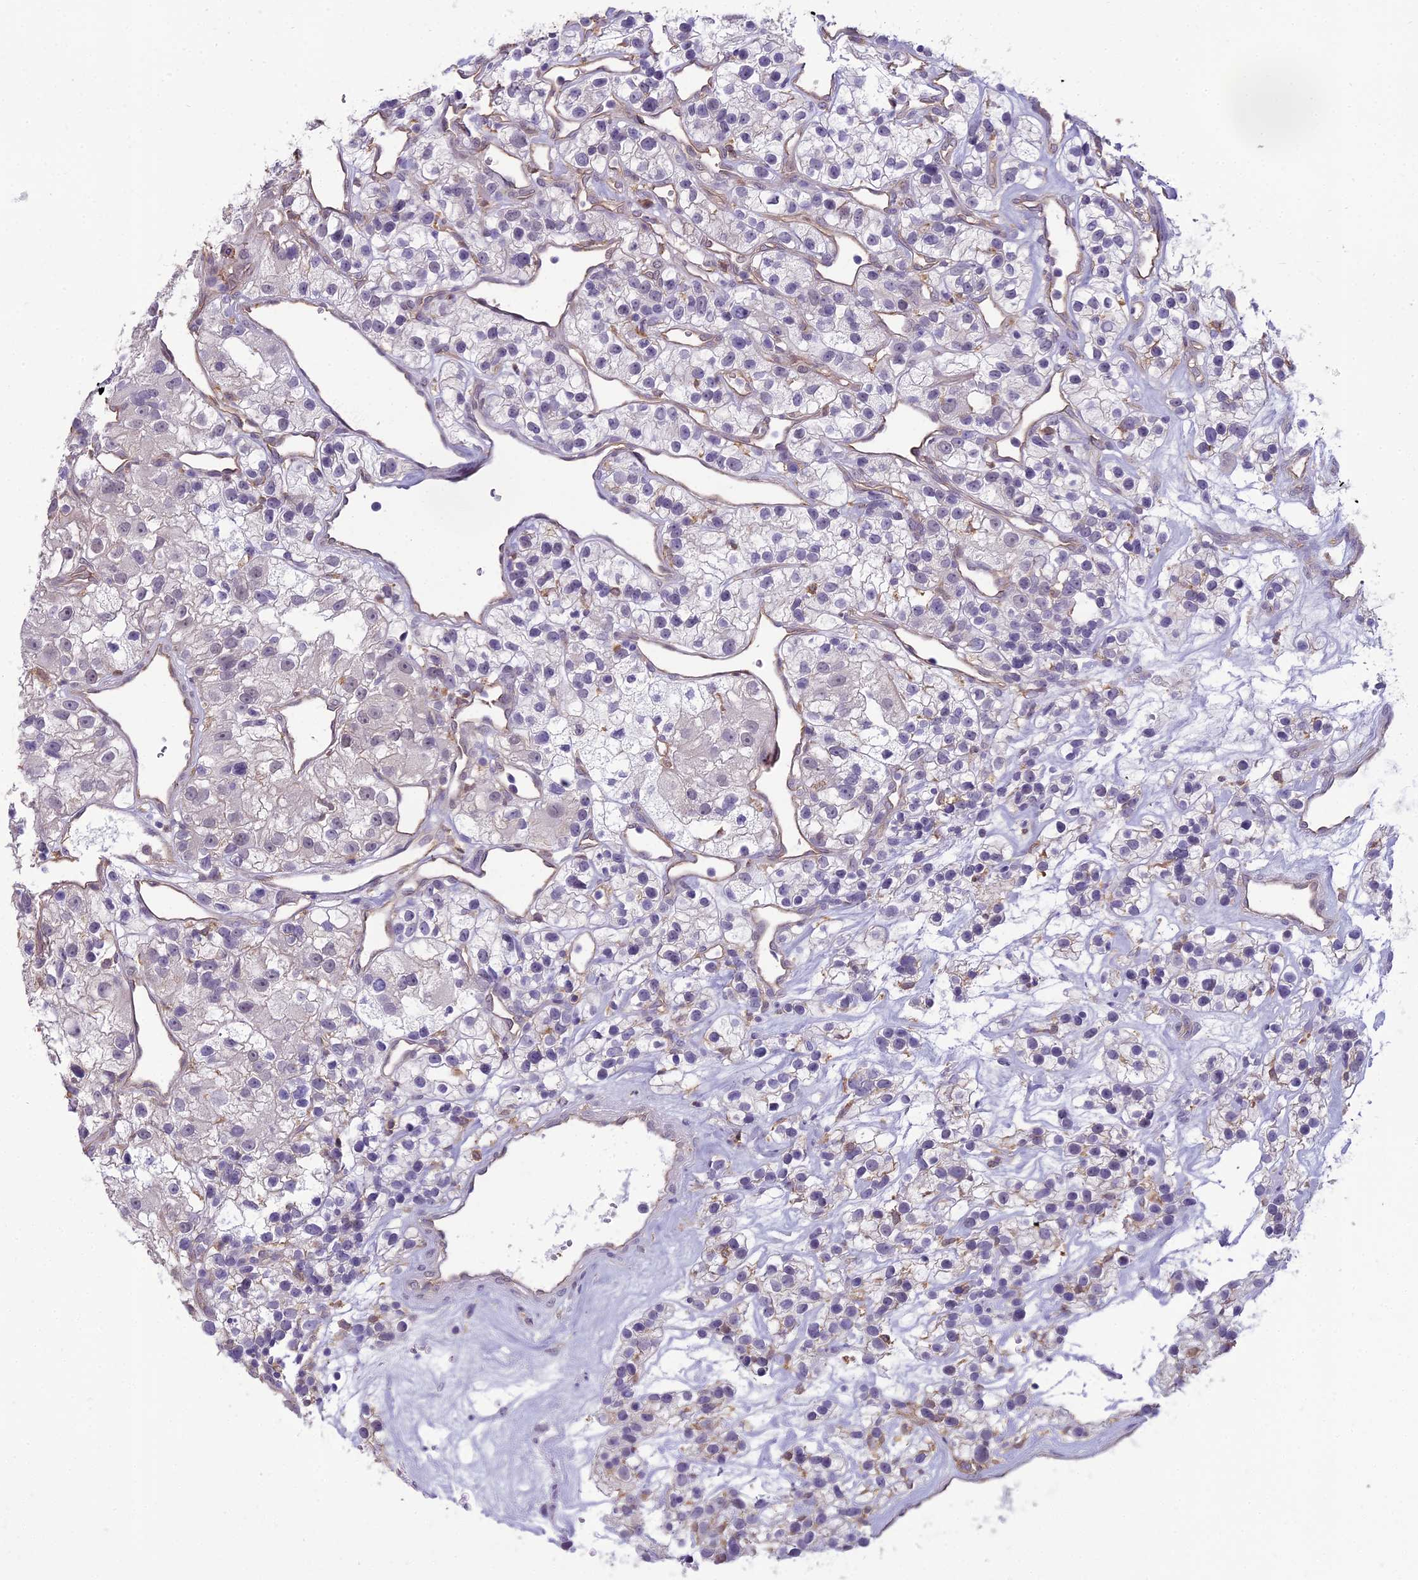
{"staining": {"intensity": "negative", "quantity": "none", "location": "none"}, "tissue": "renal cancer", "cell_type": "Tumor cells", "image_type": "cancer", "snomed": [{"axis": "morphology", "description": "Adenocarcinoma, NOS"}, {"axis": "topography", "description": "Kidney"}], "caption": "High magnification brightfield microscopy of renal adenocarcinoma stained with DAB (brown) and counterstained with hematoxylin (blue): tumor cells show no significant expression.", "gene": "BLNK", "patient": {"sex": "female", "age": 57}}